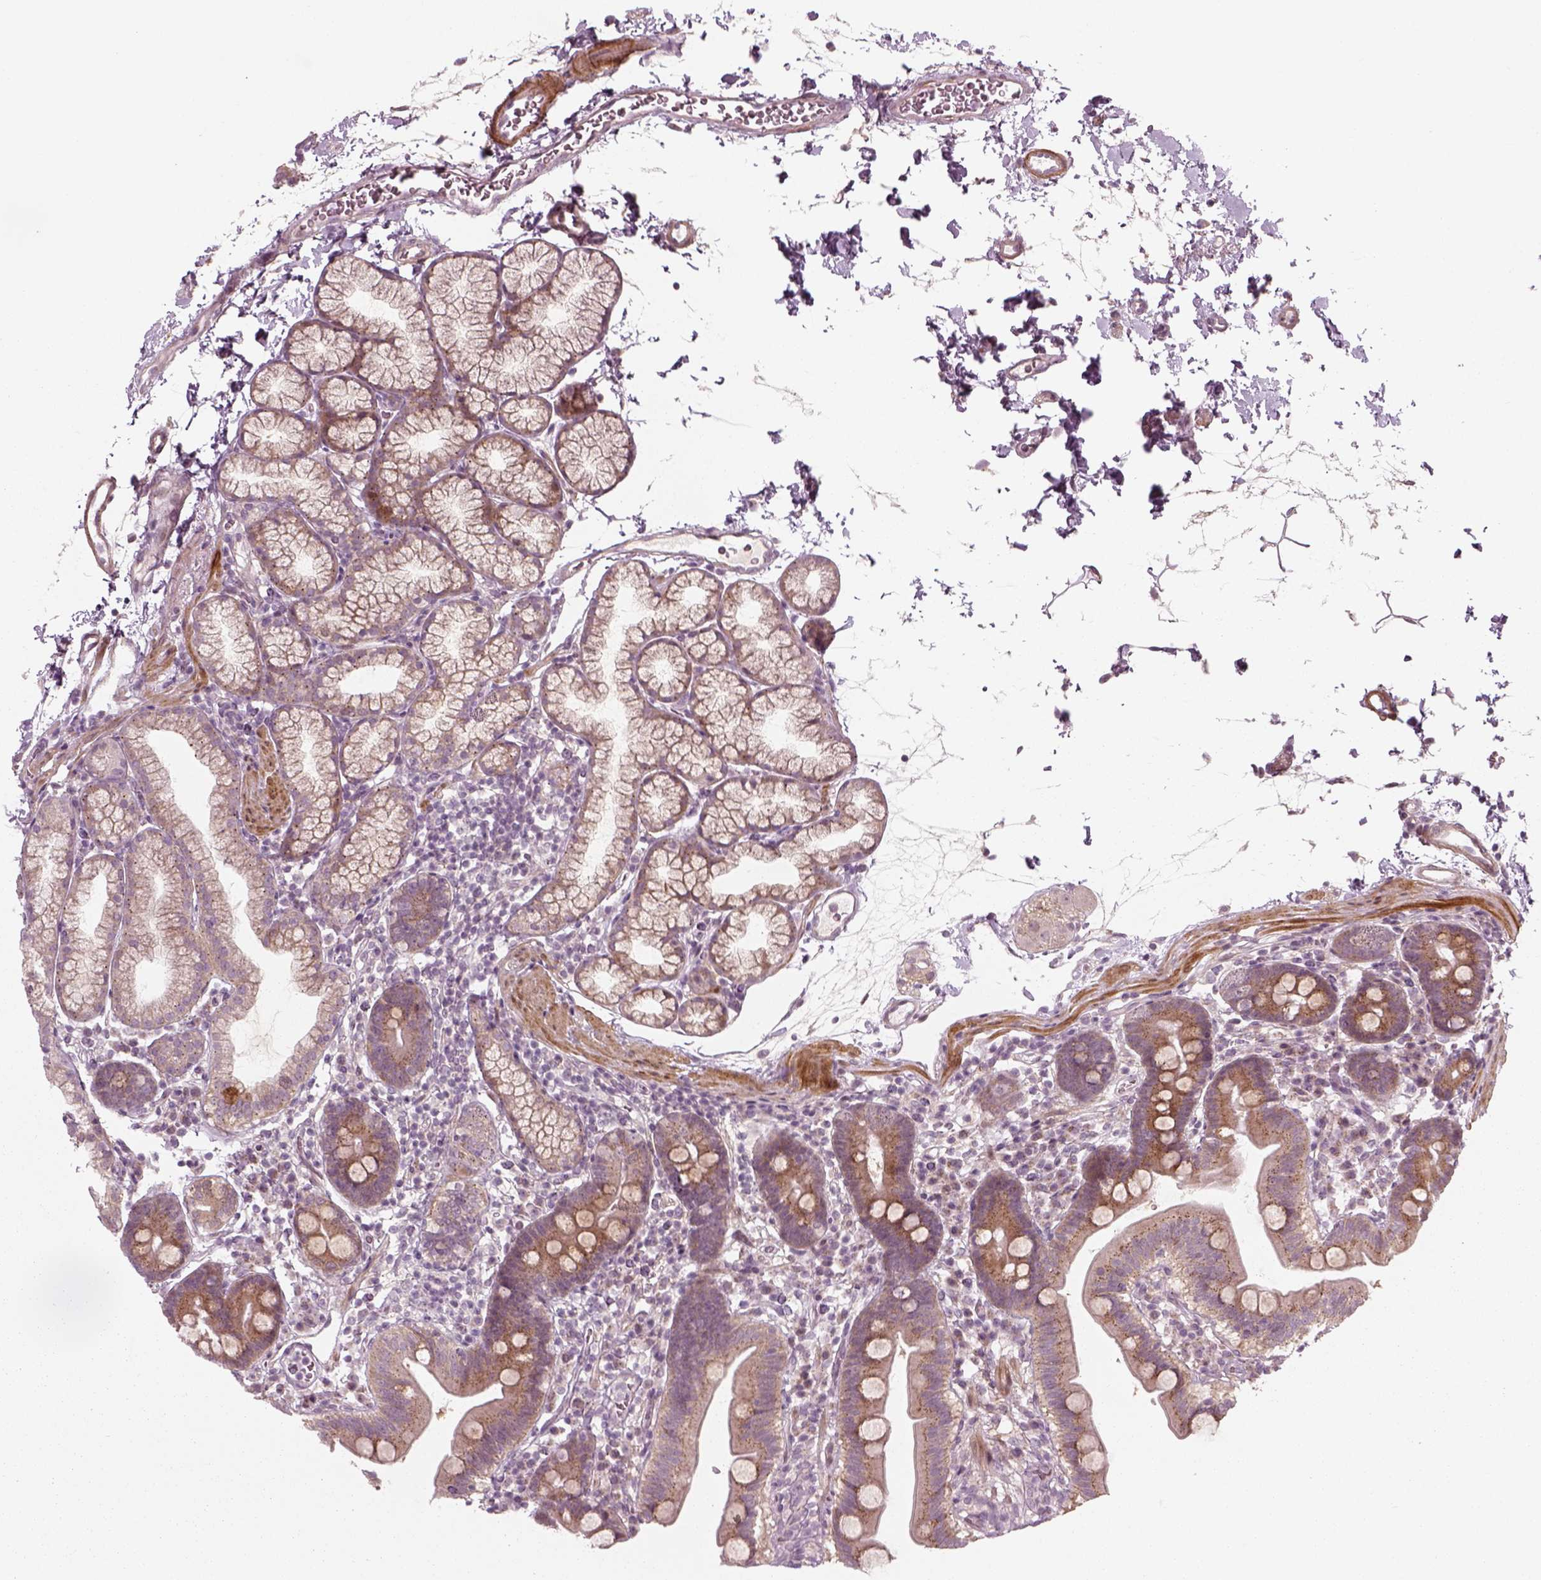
{"staining": {"intensity": "weak", "quantity": "25%-75%", "location": "cytoplasmic/membranous"}, "tissue": "duodenum", "cell_type": "Glandular cells", "image_type": "normal", "snomed": [{"axis": "morphology", "description": "Normal tissue, NOS"}, {"axis": "topography", "description": "Pancreas"}, {"axis": "topography", "description": "Duodenum"}], "caption": "IHC of normal duodenum shows low levels of weak cytoplasmic/membranous staining in about 25%-75% of glandular cells.", "gene": "MLIP", "patient": {"sex": "male", "age": 59}}